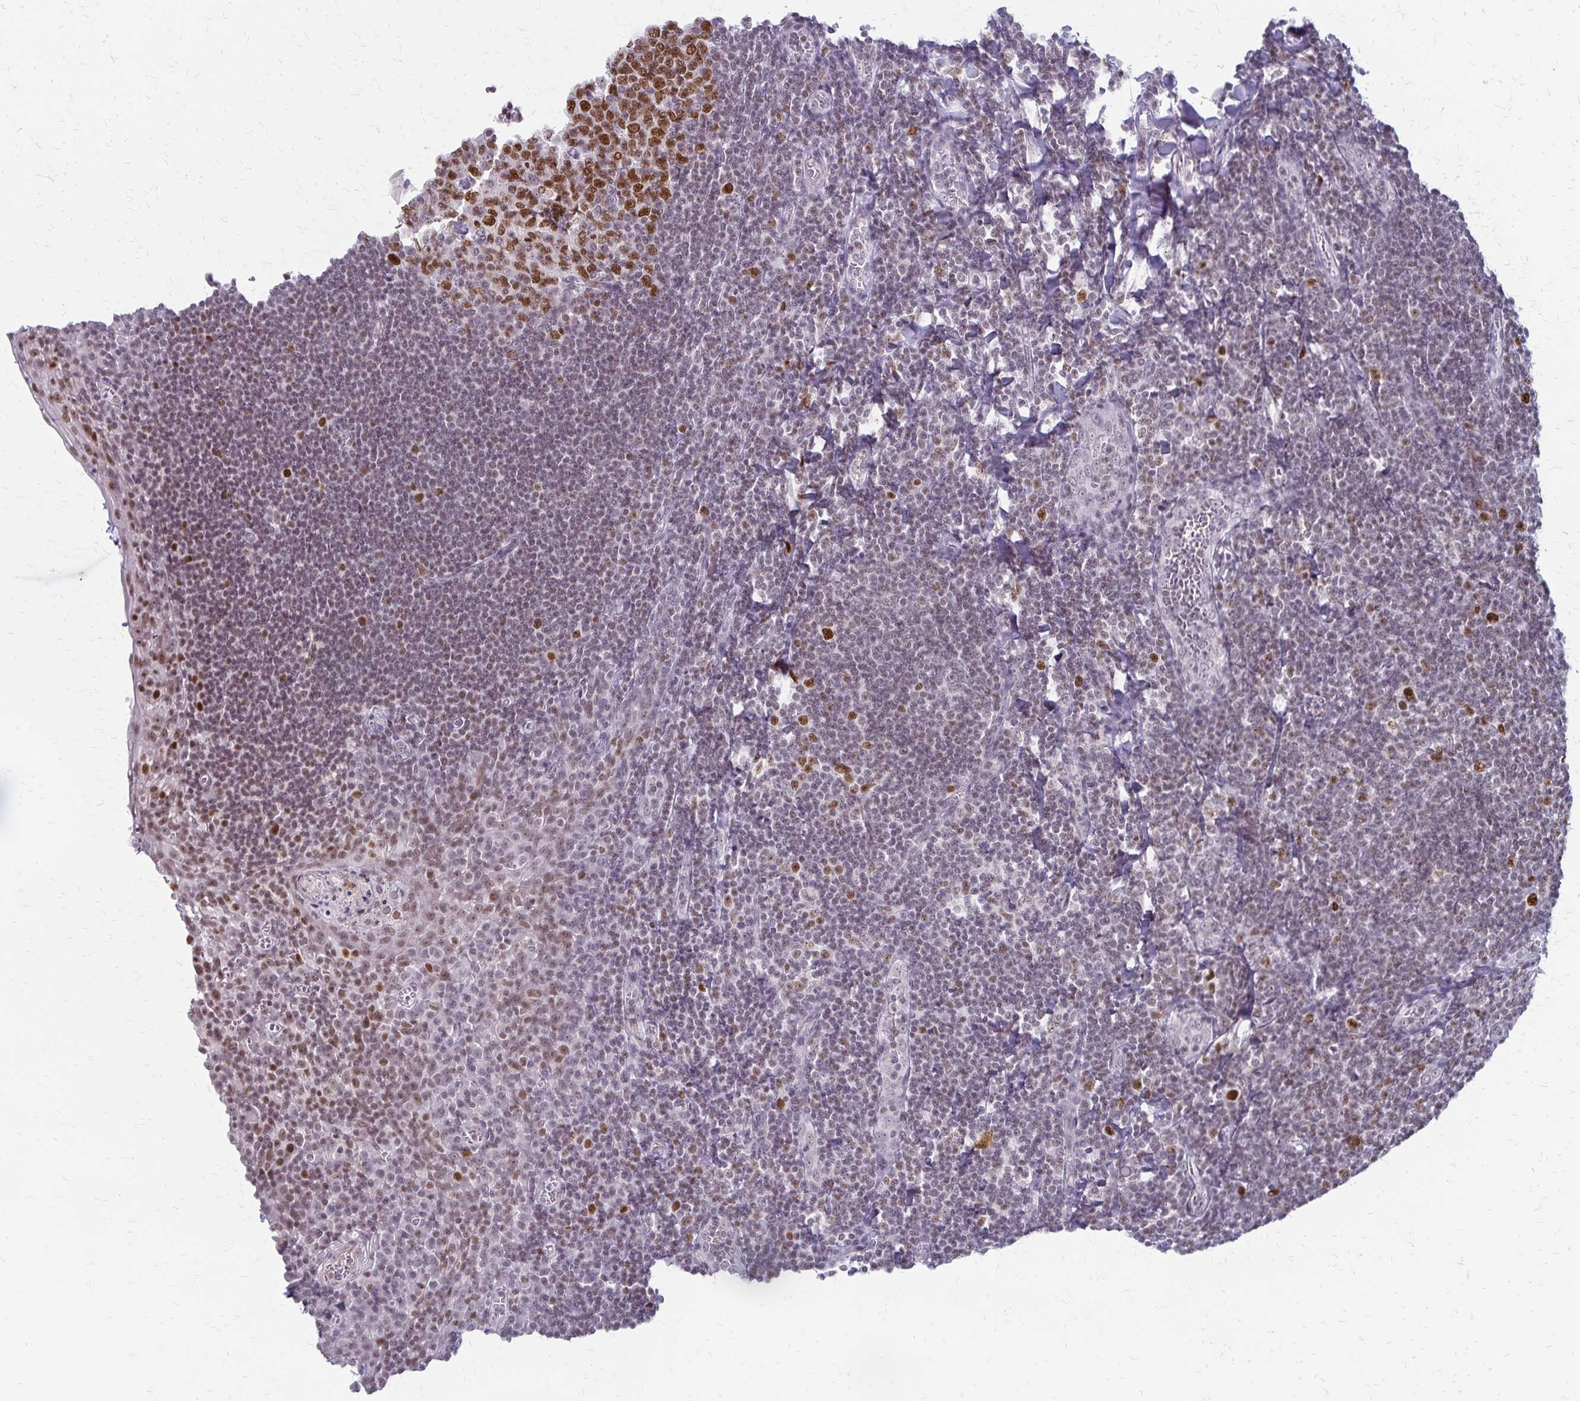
{"staining": {"intensity": "strong", "quantity": ">75%", "location": "nuclear"}, "tissue": "tonsil", "cell_type": "Germinal center cells", "image_type": "normal", "snomed": [{"axis": "morphology", "description": "Normal tissue, NOS"}, {"axis": "topography", "description": "Tonsil"}], "caption": "Immunohistochemistry image of benign tonsil: tonsil stained using immunohistochemistry (IHC) demonstrates high levels of strong protein expression localized specifically in the nuclear of germinal center cells, appearing as a nuclear brown color.", "gene": "EED", "patient": {"sex": "male", "age": 27}}